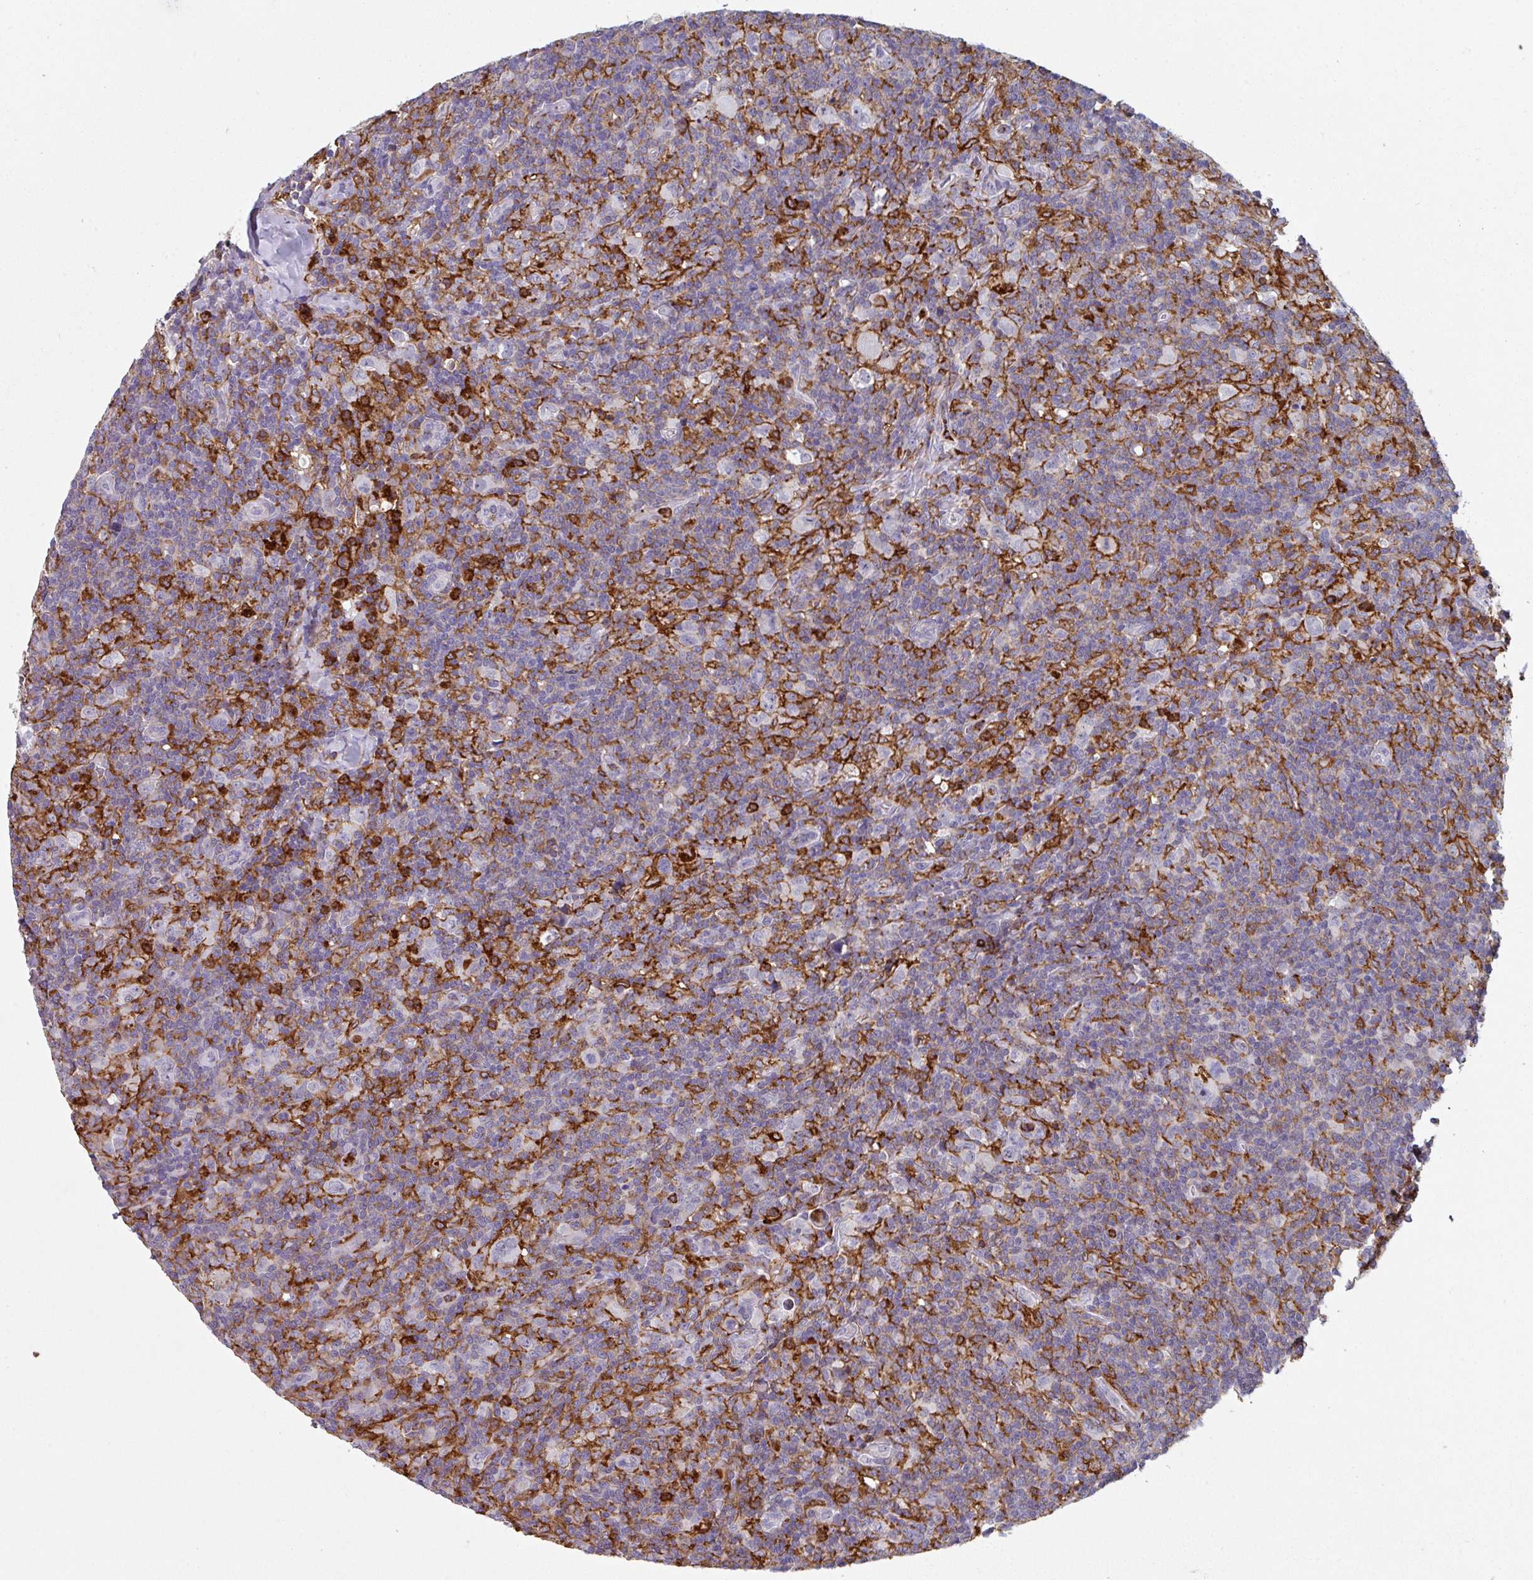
{"staining": {"intensity": "negative", "quantity": "none", "location": "none"}, "tissue": "lymphoma", "cell_type": "Tumor cells", "image_type": "cancer", "snomed": [{"axis": "morphology", "description": "Hodgkin's disease, NOS"}, {"axis": "topography", "description": "Lymph node"}], "caption": "There is no significant positivity in tumor cells of Hodgkin's disease.", "gene": "EXOSC5", "patient": {"sex": "female", "age": 18}}